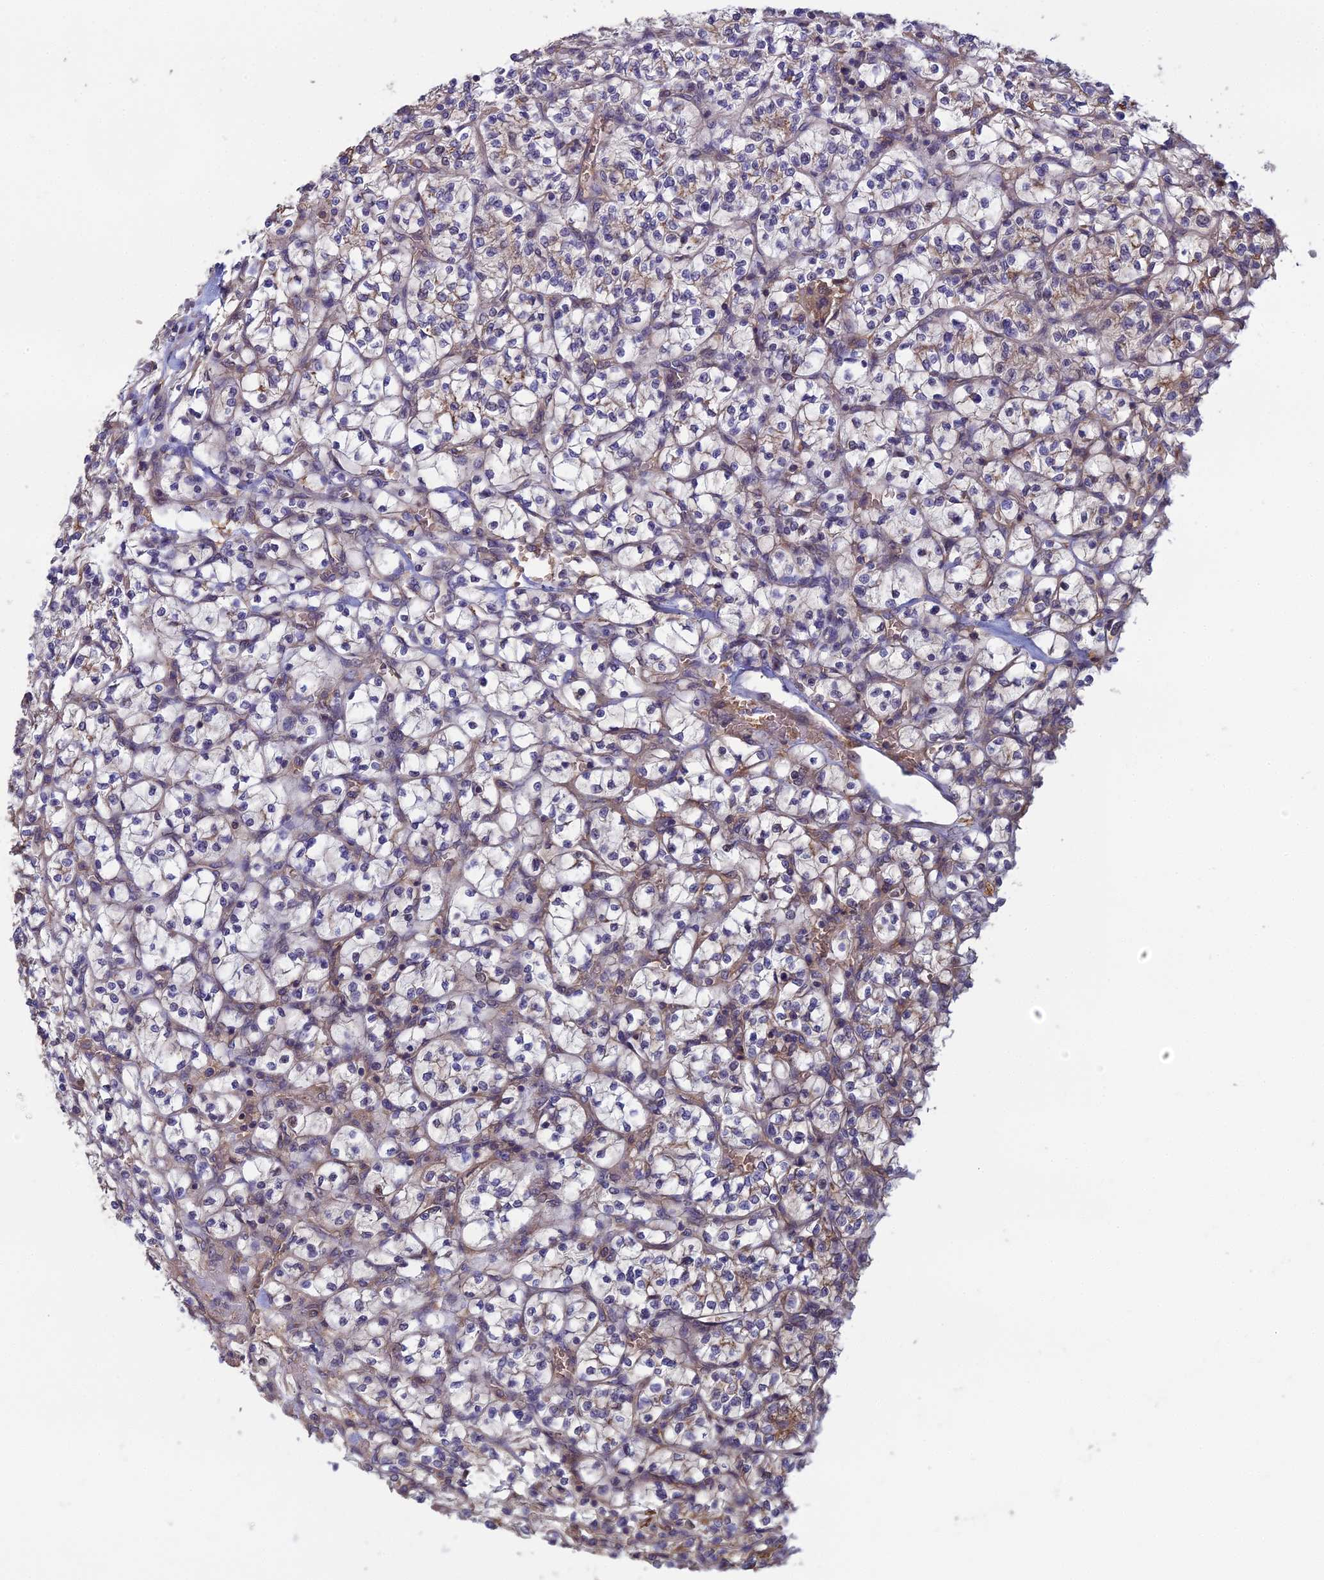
{"staining": {"intensity": "weak", "quantity": "<25%", "location": "cytoplasmic/membranous"}, "tissue": "renal cancer", "cell_type": "Tumor cells", "image_type": "cancer", "snomed": [{"axis": "morphology", "description": "Adenocarcinoma, NOS"}, {"axis": "topography", "description": "Kidney"}], "caption": "Renal cancer (adenocarcinoma) was stained to show a protein in brown. There is no significant positivity in tumor cells. Brightfield microscopy of immunohistochemistry (IHC) stained with DAB (3,3'-diaminobenzidine) (brown) and hematoxylin (blue), captured at high magnification.", "gene": "GALR2", "patient": {"sex": "female", "age": 64}}